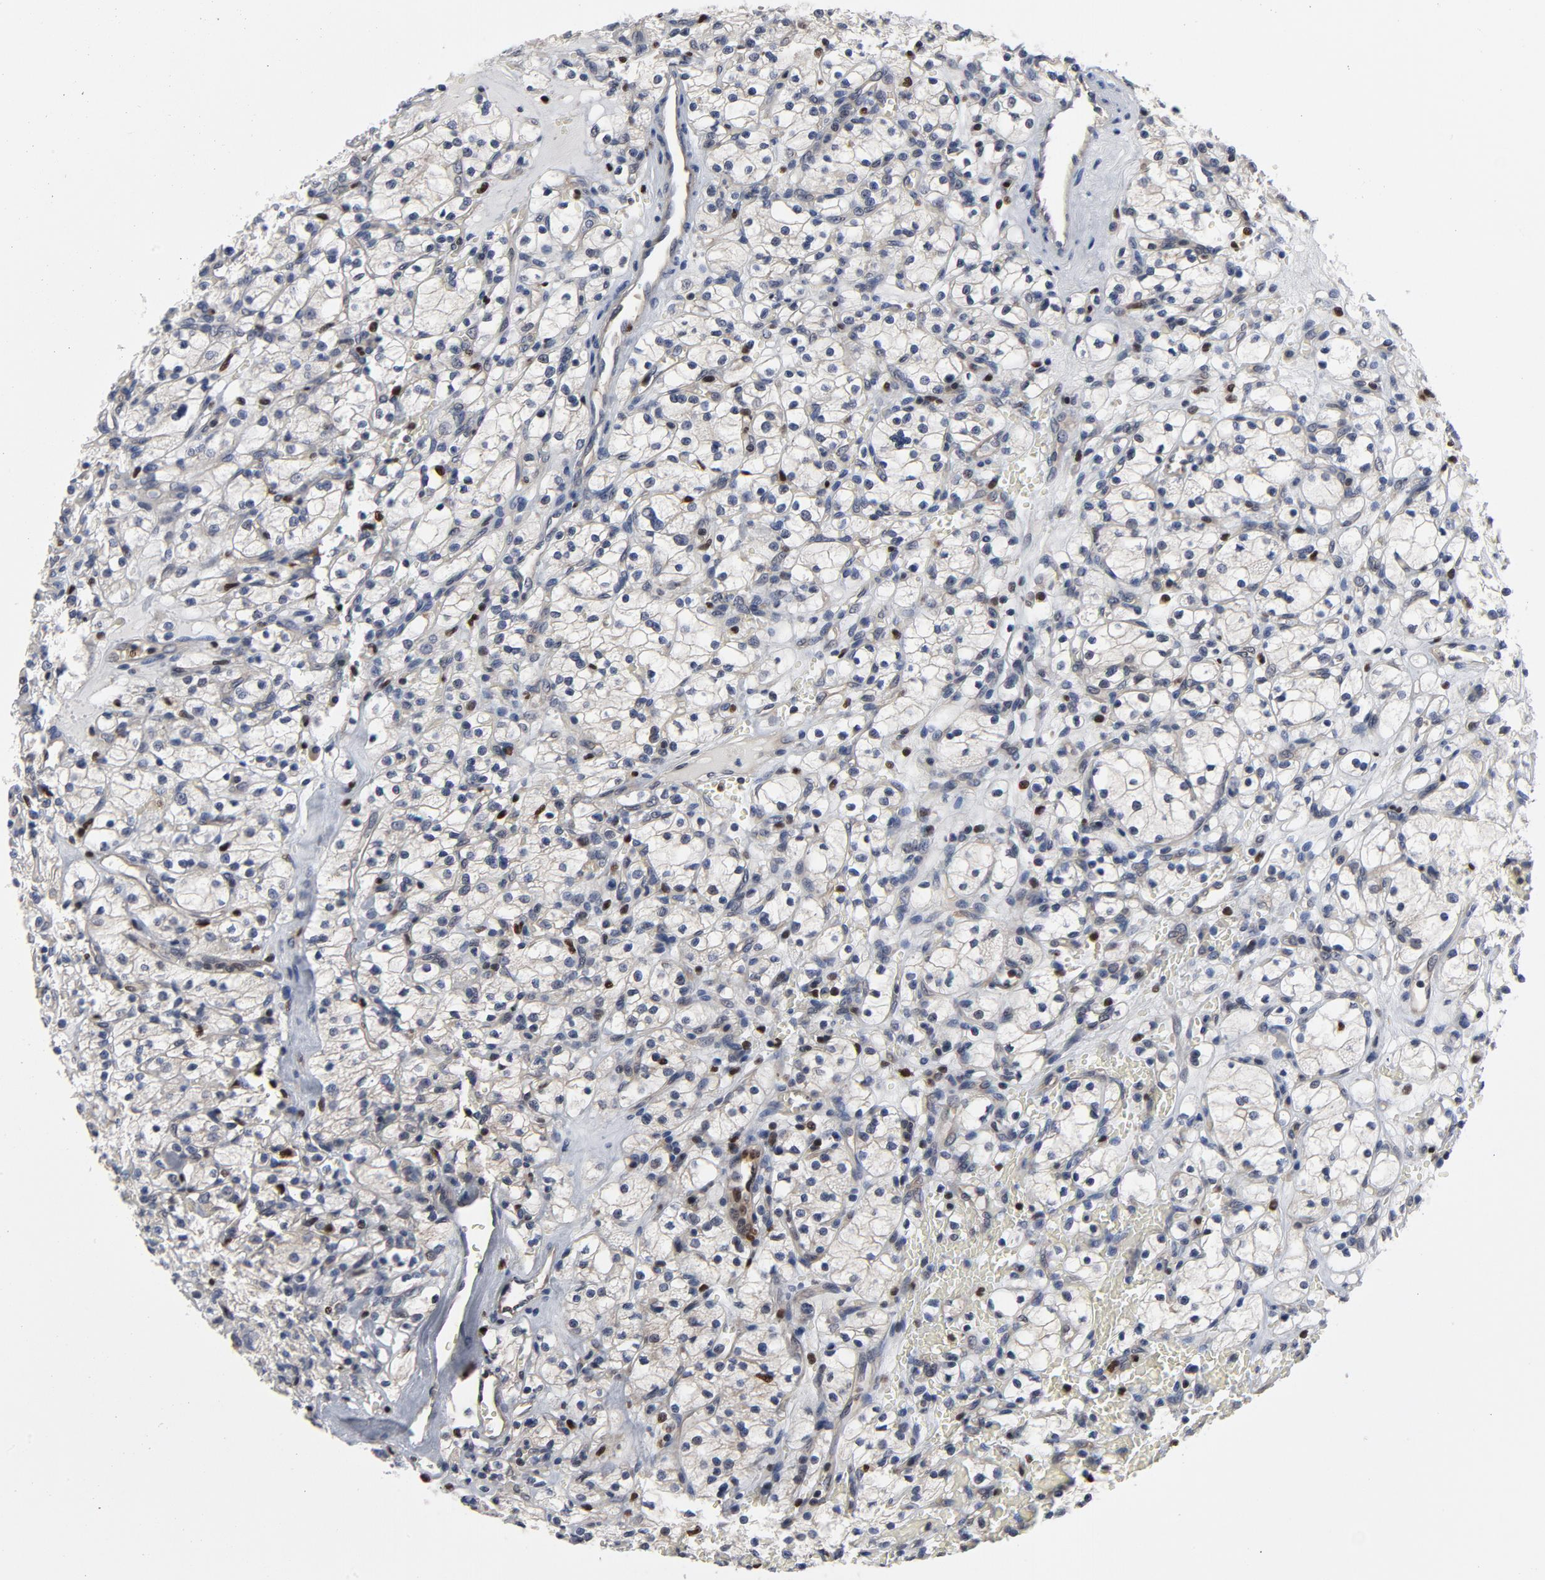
{"staining": {"intensity": "negative", "quantity": "none", "location": "none"}, "tissue": "renal cancer", "cell_type": "Tumor cells", "image_type": "cancer", "snomed": [{"axis": "morphology", "description": "Adenocarcinoma, NOS"}, {"axis": "topography", "description": "Kidney"}], "caption": "Immunohistochemistry (IHC) histopathology image of human renal cancer stained for a protein (brown), which exhibits no positivity in tumor cells.", "gene": "NFKB1", "patient": {"sex": "female", "age": 83}}